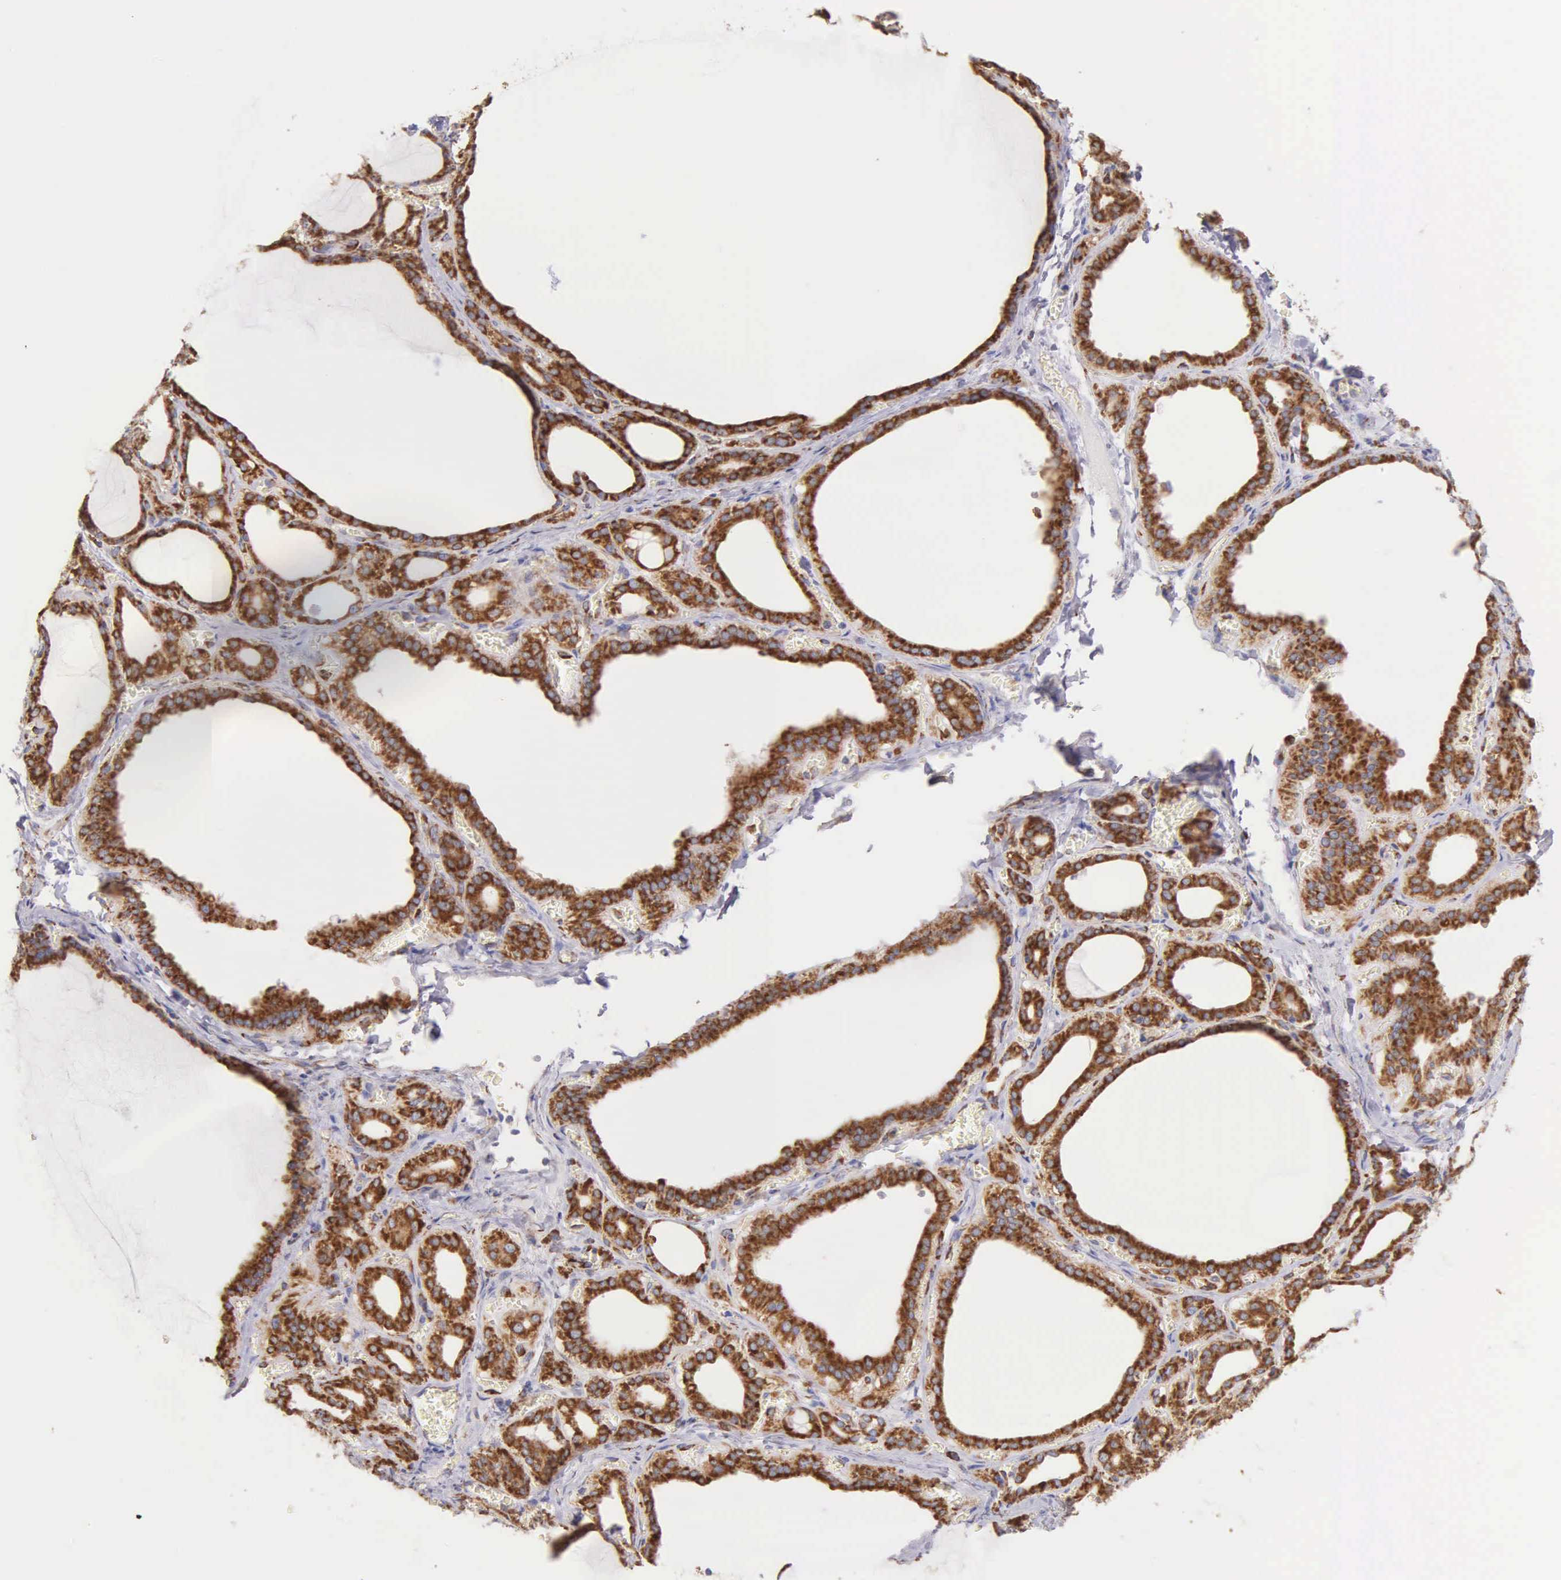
{"staining": {"intensity": "strong", "quantity": ">75%", "location": "cytoplasmic/membranous"}, "tissue": "thyroid gland", "cell_type": "Glandular cells", "image_type": "normal", "snomed": [{"axis": "morphology", "description": "Normal tissue, NOS"}, {"axis": "topography", "description": "Thyroid gland"}], "caption": "A high amount of strong cytoplasmic/membranous expression is appreciated in approximately >75% of glandular cells in unremarkable thyroid gland. (Brightfield microscopy of DAB IHC at high magnification).", "gene": "CKAP4", "patient": {"sex": "female", "age": 55}}